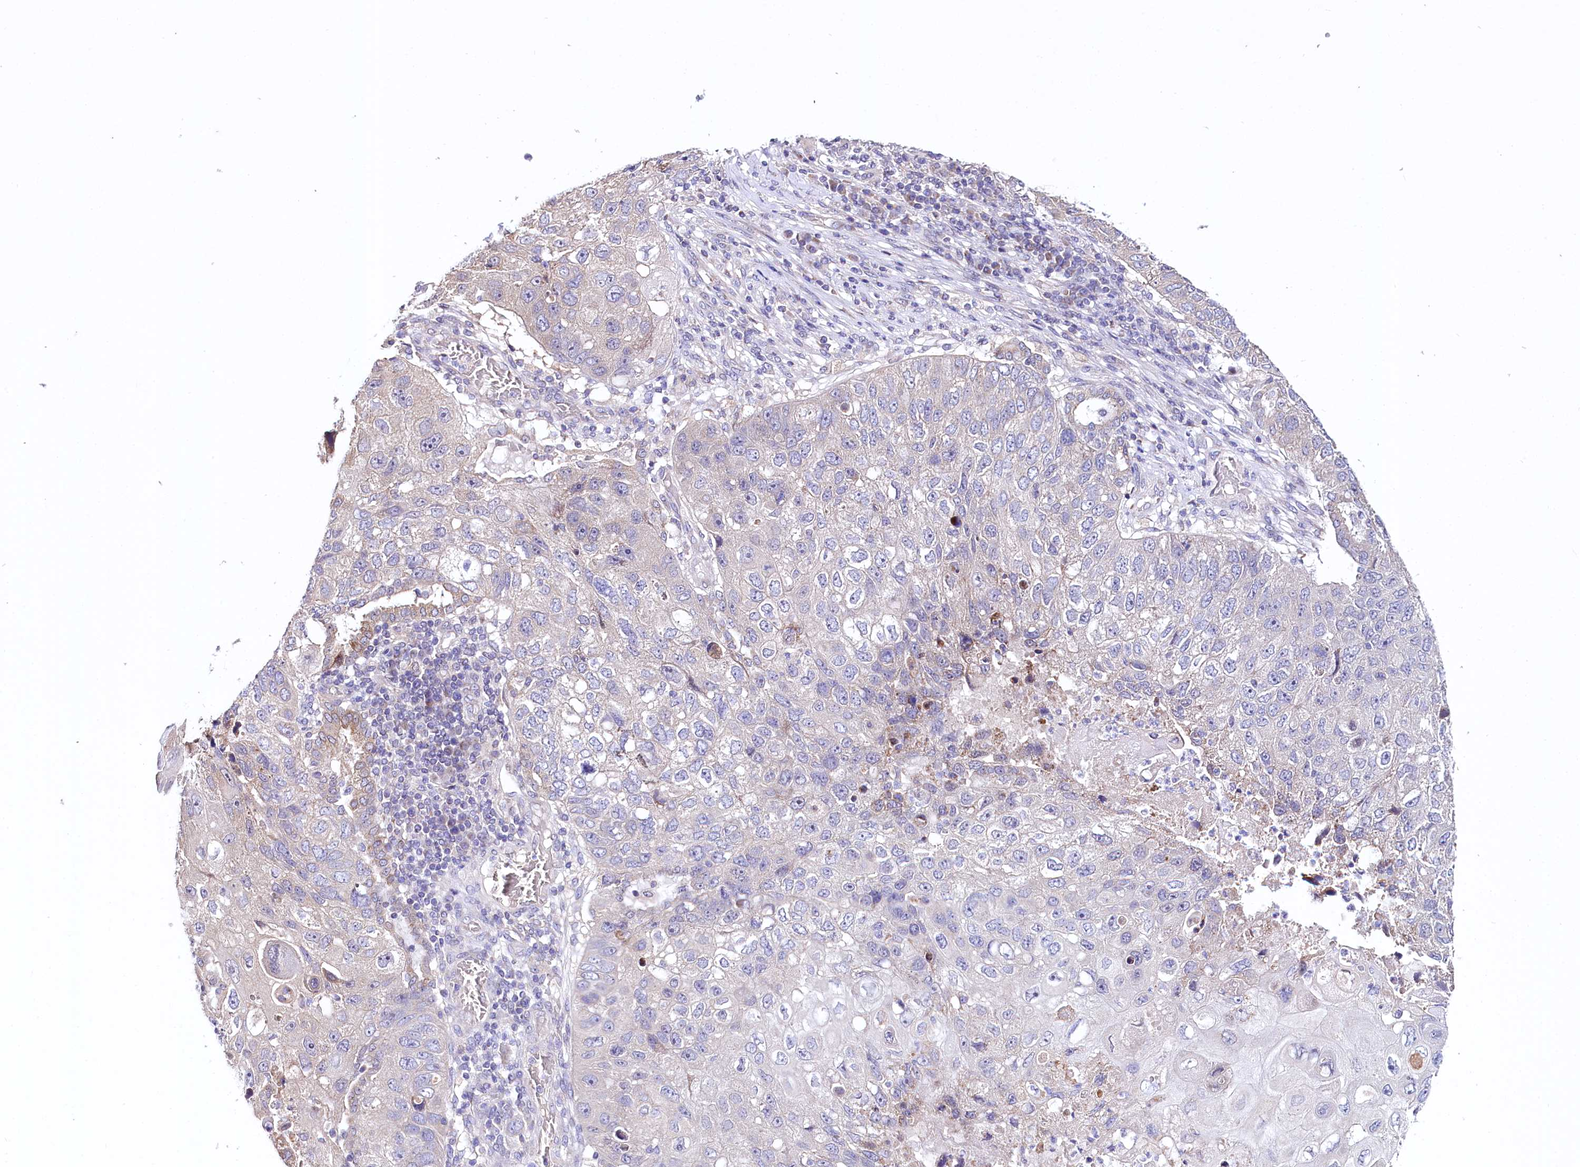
{"staining": {"intensity": "negative", "quantity": "none", "location": "none"}, "tissue": "lung cancer", "cell_type": "Tumor cells", "image_type": "cancer", "snomed": [{"axis": "morphology", "description": "Squamous cell carcinoma, NOS"}, {"axis": "topography", "description": "Lung"}], "caption": "High power microscopy histopathology image of an IHC image of lung cancer (squamous cell carcinoma), revealing no significant positivity in tumor cells.", "gene": "CEP295", "patient": {"sex": "male", "age": 61}}